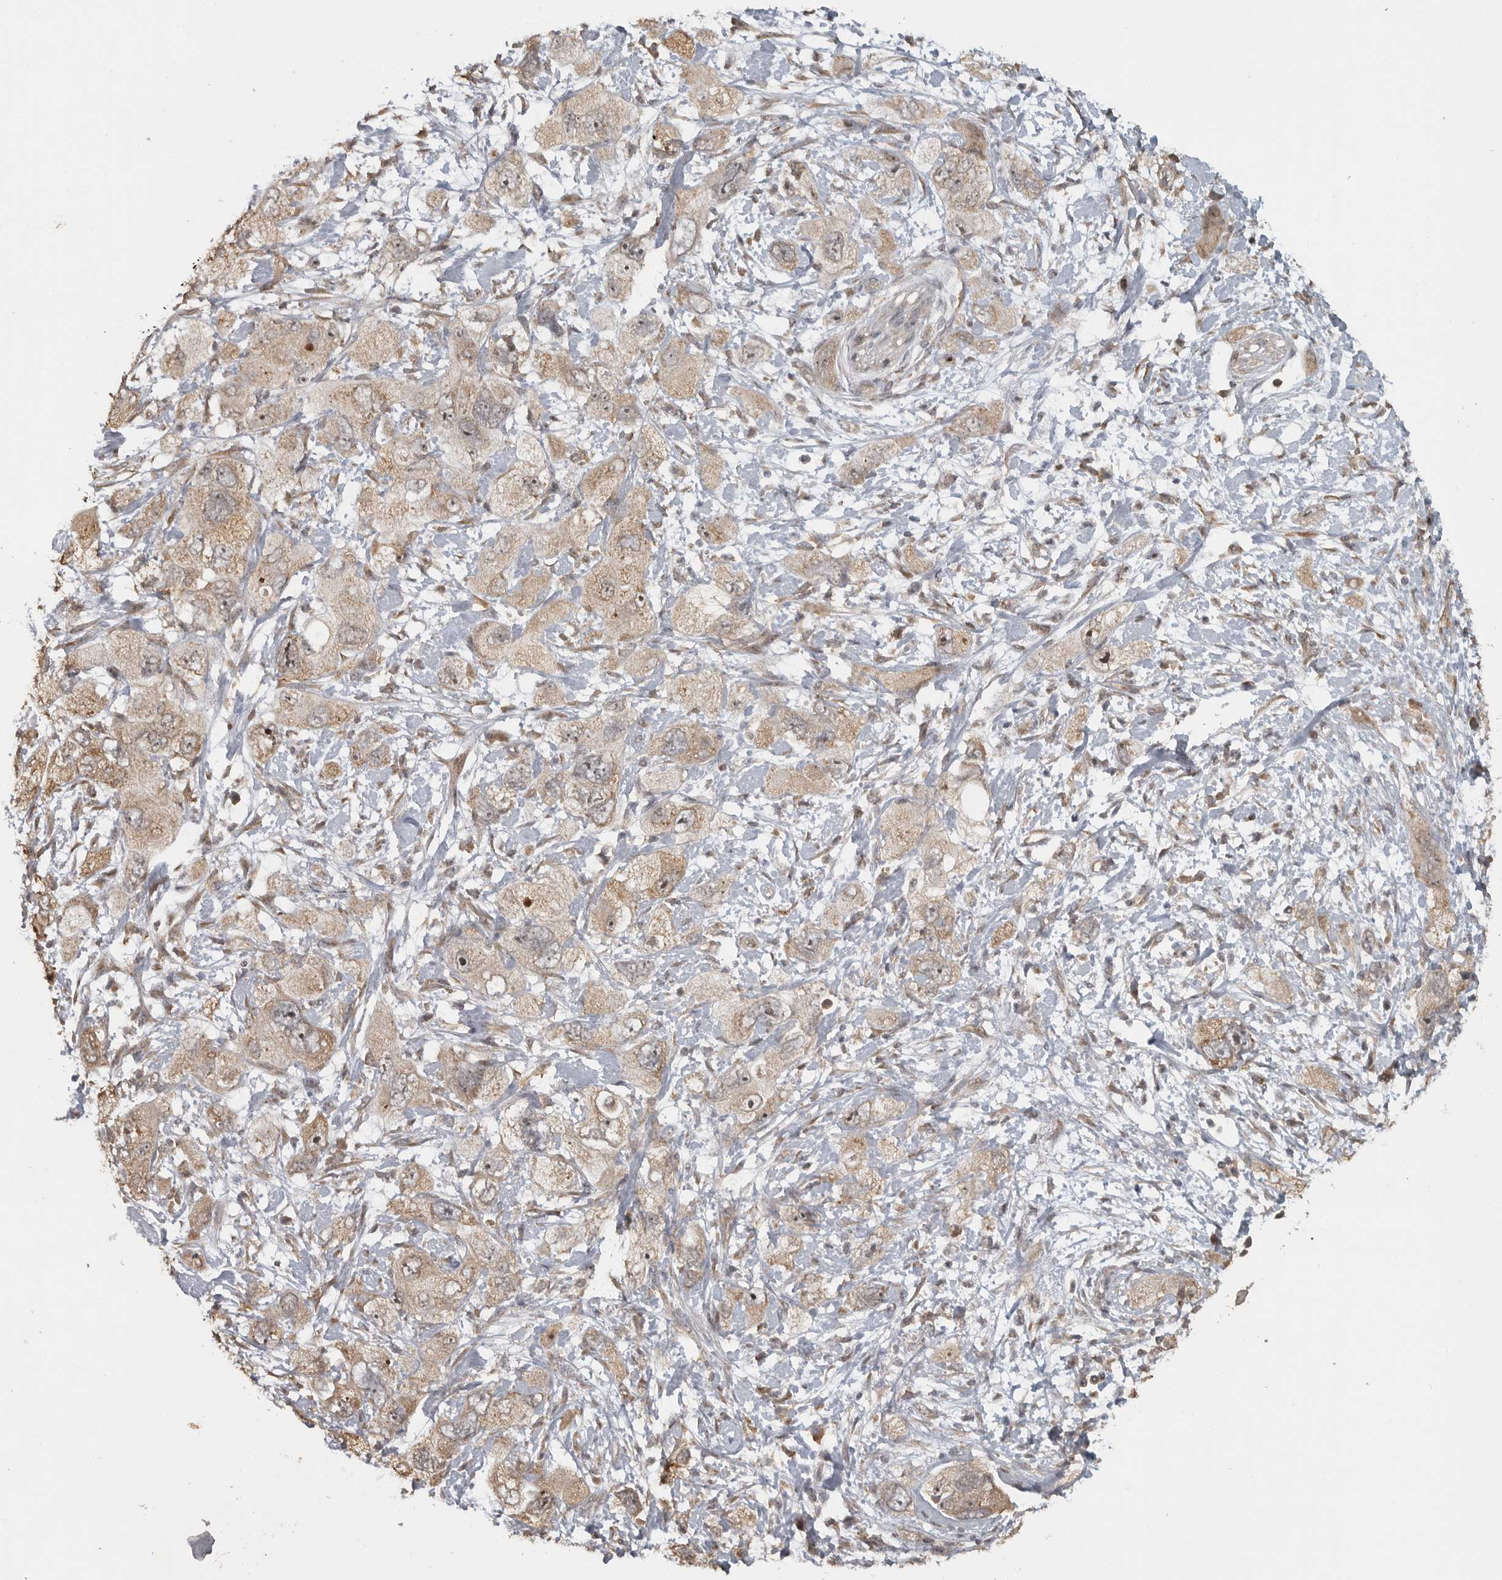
{"staining": {"intensity": "weak", "quantity": ">75%", "location": "cytoplasmic/membranous"}, "tissue": "pancreatic cancer", "cell_type": "Tumor cells", "image_type": "cancer", "snomed": [{"axis": "morphology", "description": "Adenocarcinoma, NOS"}, {"axis": "topography", "description": "Pancreas"}], "caption": "Pancreatic cancer stained with immunohistochemistry (IHC) displays weak cytoplasmic/membranous staining in about >75% of tumor cells. (IHC, brightfield microscopy, high magnification).", "gene": "LLGL1", "patient": {"sex": "female", "age": 73}}